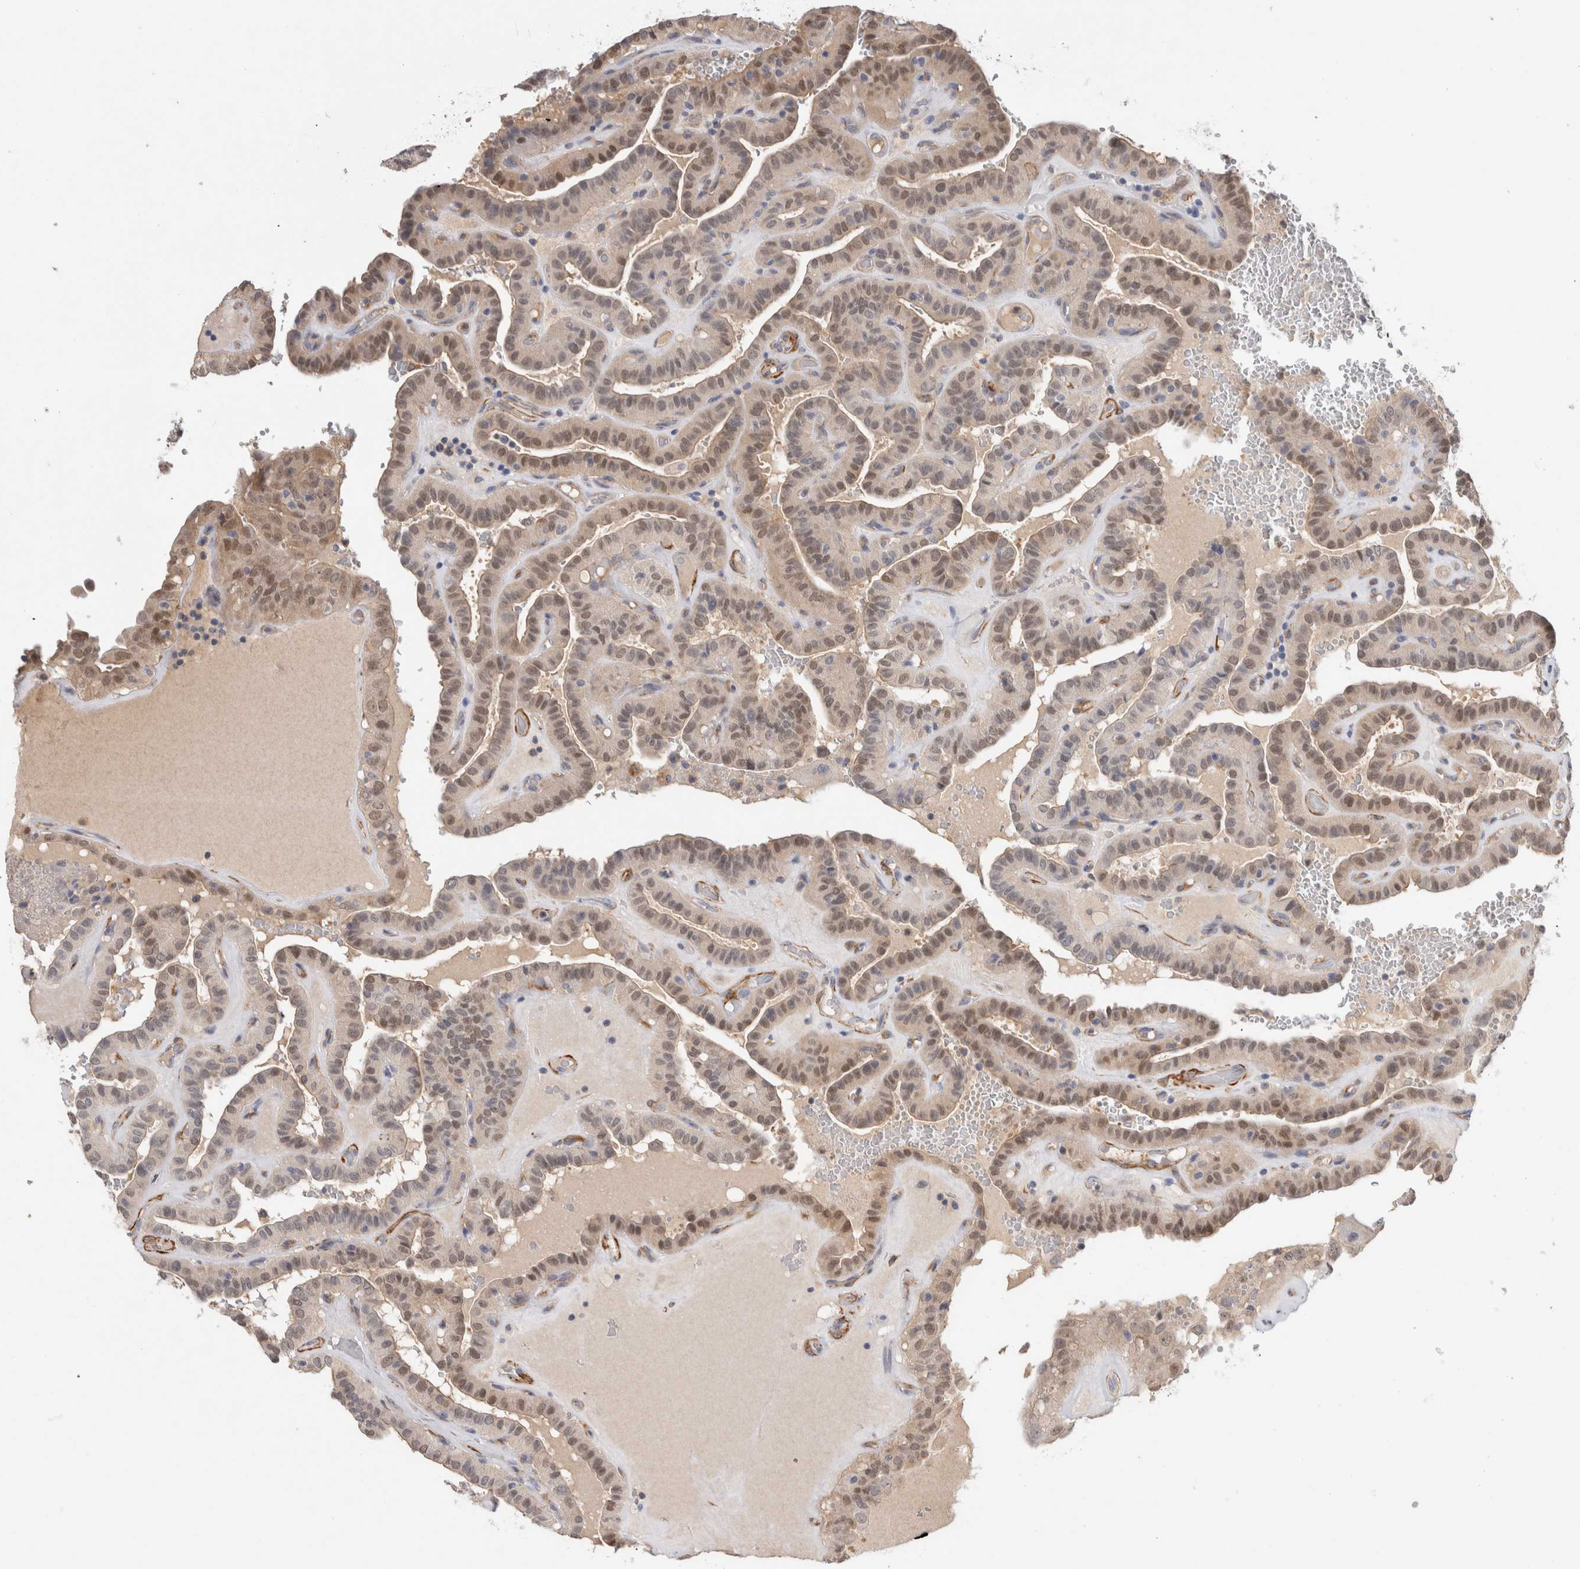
{"staining": {"intensity": "weak", "quantity": ">75%", "location": "nuclear"}, "tissue": "thyroid cancer", "cell_type": "Tumor cells", "image_type": "cancer", "snomed": [{"axis": "morphology", "description": "Papillary adenocarcinoma, NOS"}, {"axis": "topography", "description": "Thyroid gland"}], "caption": "A low amount of weak nuclear staining is seen in about >75% of tumor cells in thyroid papillary adenocarcinoma tissue.", "gene": "PGM1", "patient": {"sex": "male", "age": 77}}